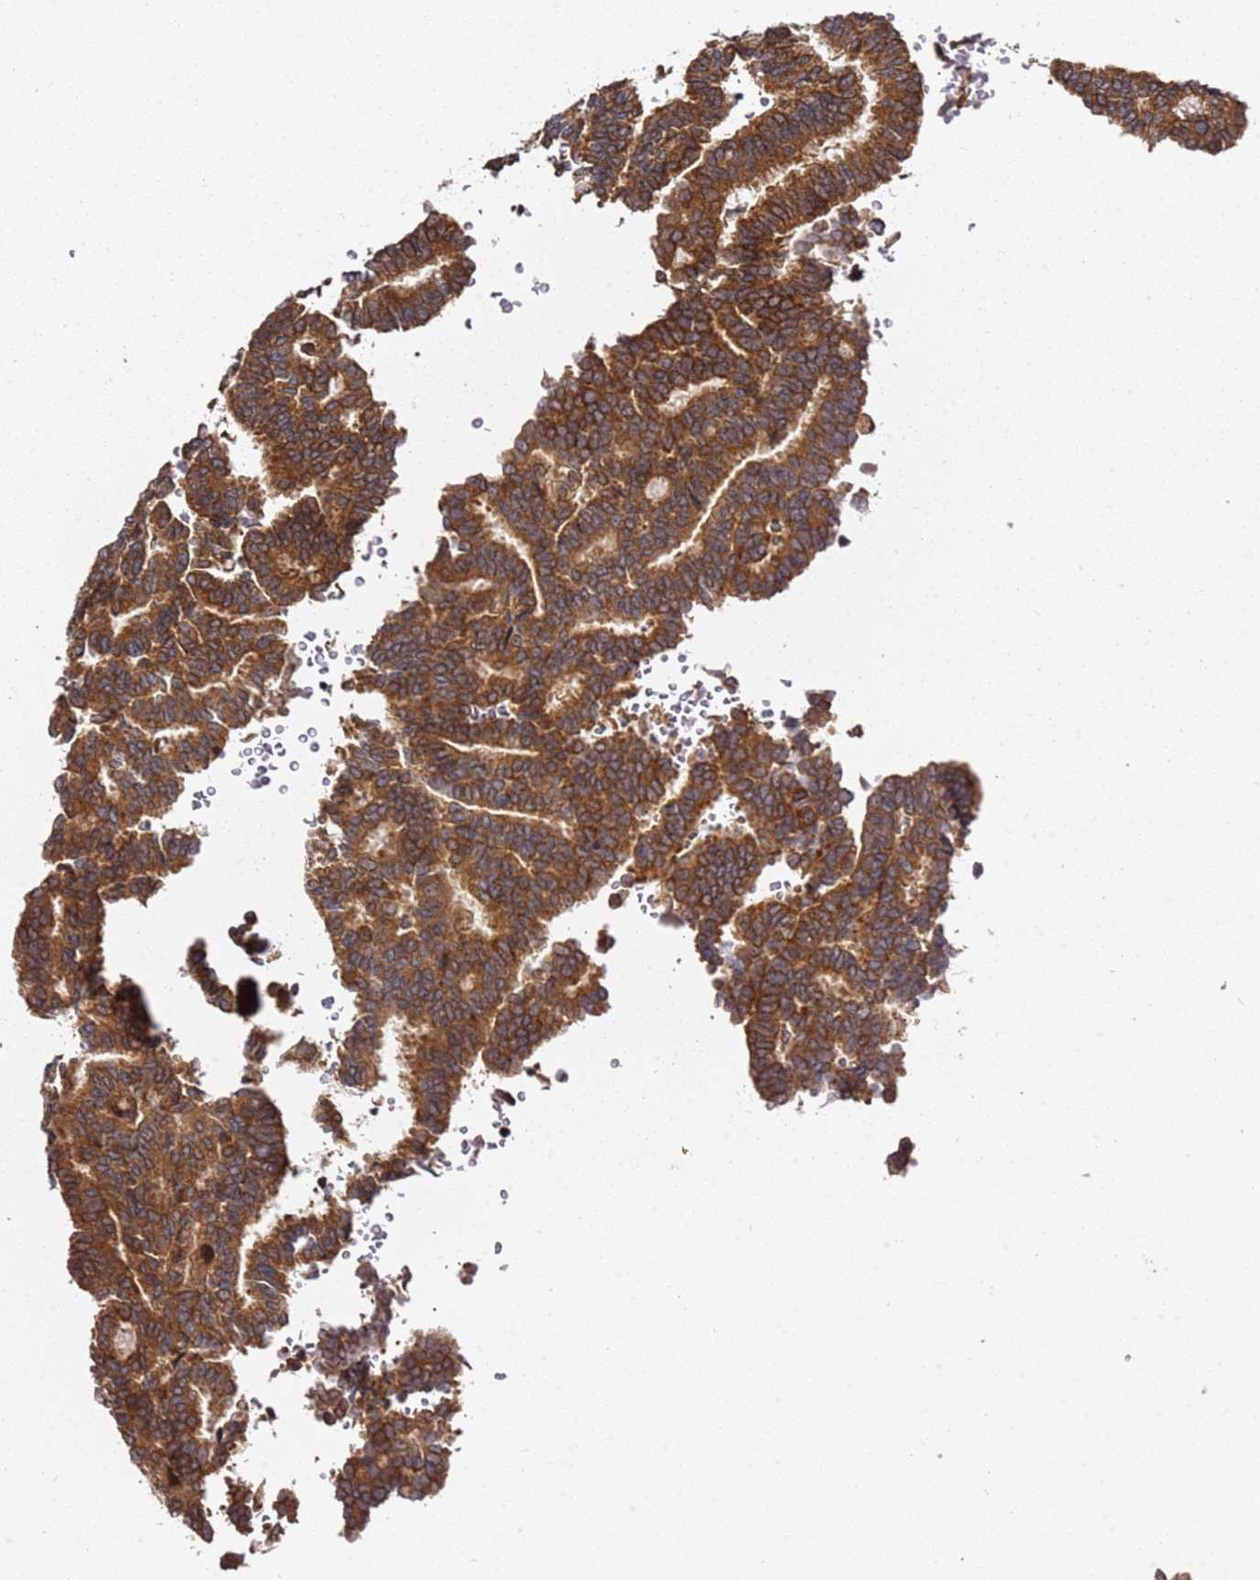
{"staining": {"intensity": "strong", "quantity": ">75%", "location": "cytoplasmic/membranous"}, "tissue": "thyroid cancer", "cell_type": "Tumor cells", "image_type": "cancer", "snomed": [{"axis": "morphology", "description": "Papillary adenocarcinoma, NOS"}, {"axis": "topography", "description": "Thyroid gland"}], "caption": "This histopathology image displays IHC staining of human thyroid cancer (papillary adenocarcinoma), with high strong cytoplasmic/membranous positivity in approximately >75% of tumor cells.", "gene": "PRKAB2", "patient": {"sex": "female", "age": 35}}